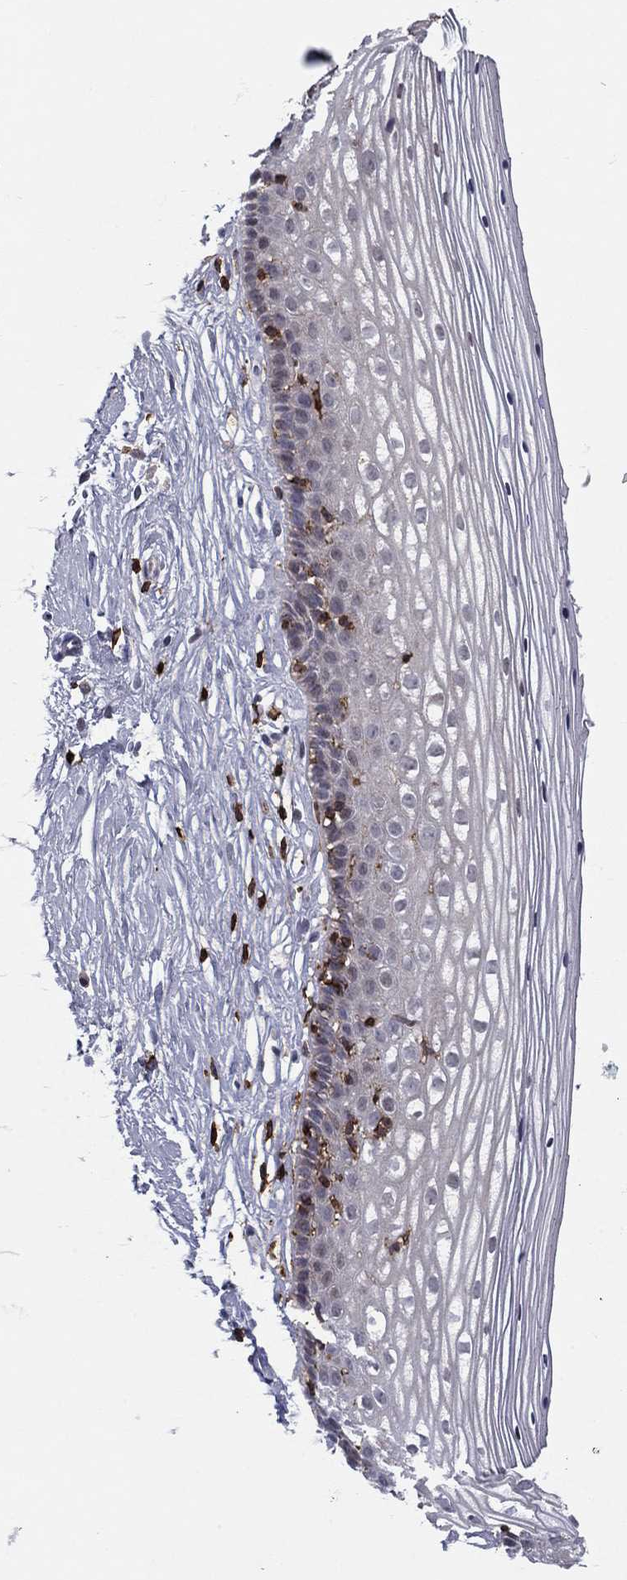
{"staining": {"intensity": "negative", "quantity": "none", "location": "none"}, "tissue": "cervix", "cell_type": "Glandular cells", "image_type": "normal", "snomed": [{"axis": "morphology", "description": "Normal tissue, NOS"}, {"axis": "topography", "description": "Cervix"}], "caption": "DAB (3,3'-diaminobenzidine) immunohistochemical staining of unremarkable cervix reveals no significant staining in glandular cells.", "gene": "ARHGAP27", "patient": {"sex": "female", "age": 40}}